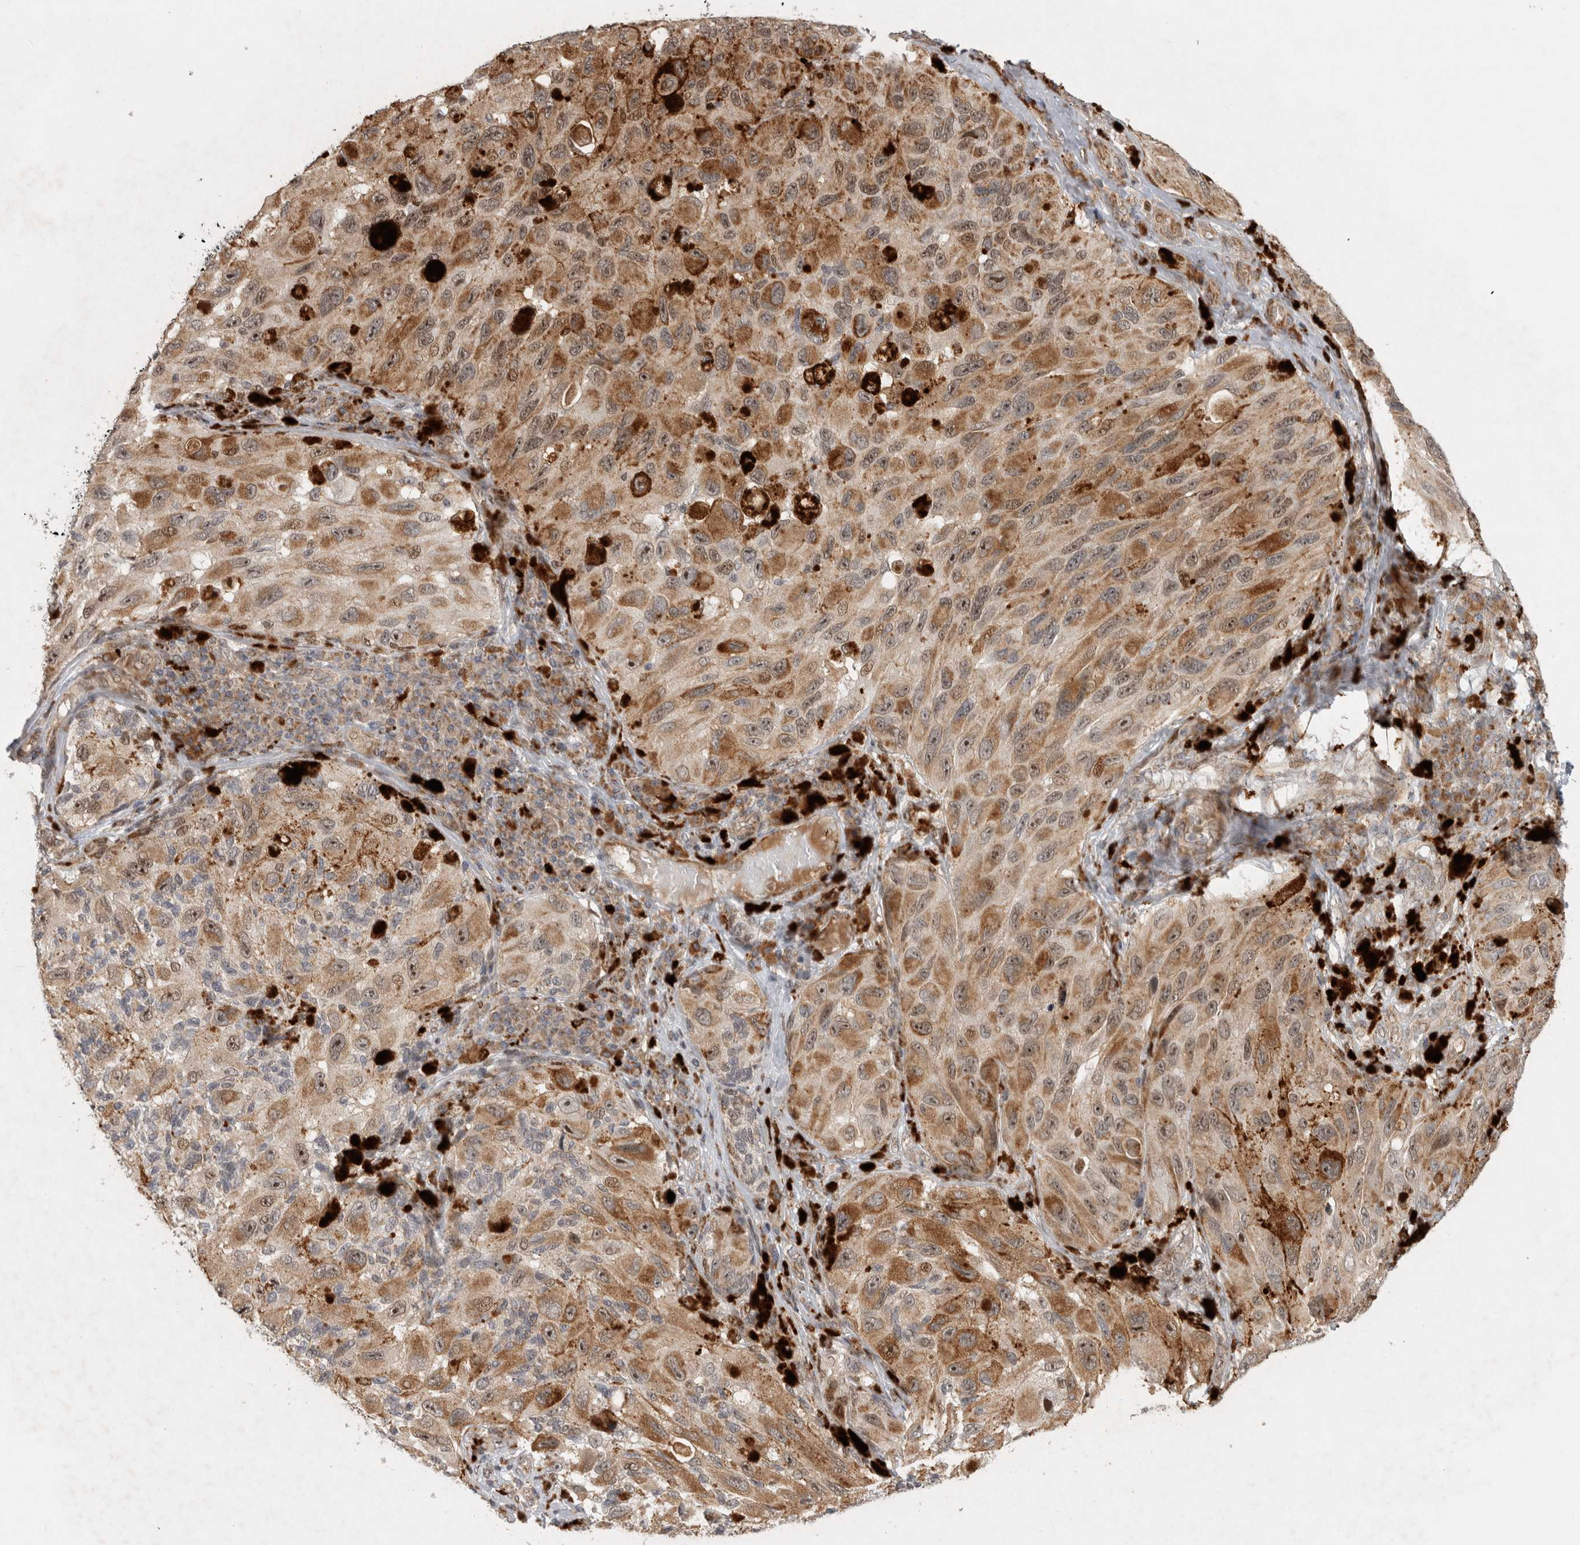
{"staining": {"intensity": "moderate", "quantity": ">75%", "location": "cytoplasmic/membranous,nuclear"}, "tissue": "melanoma", "cell_type": "Tumor cells", "image_type": "cancer", "snomed": [{"axis": "morphology", "description": "Malignant melanoma, NOS"}, {"axis": "topography", "description": "Skin"}], "caption": "Tumor cells display moderate cytoplasmic/membranous and nuclear staining in approximately >75% of cells in melanoma. The staining was performed using DAB (3,3'-diaminobenzidine) to visualize the protein expression in brown, while the nuclei were stained in blue with hematoxylin (Magnification: 20x).", "gene": "INSRR", "patient": {"sex": "female", "age": 73}}